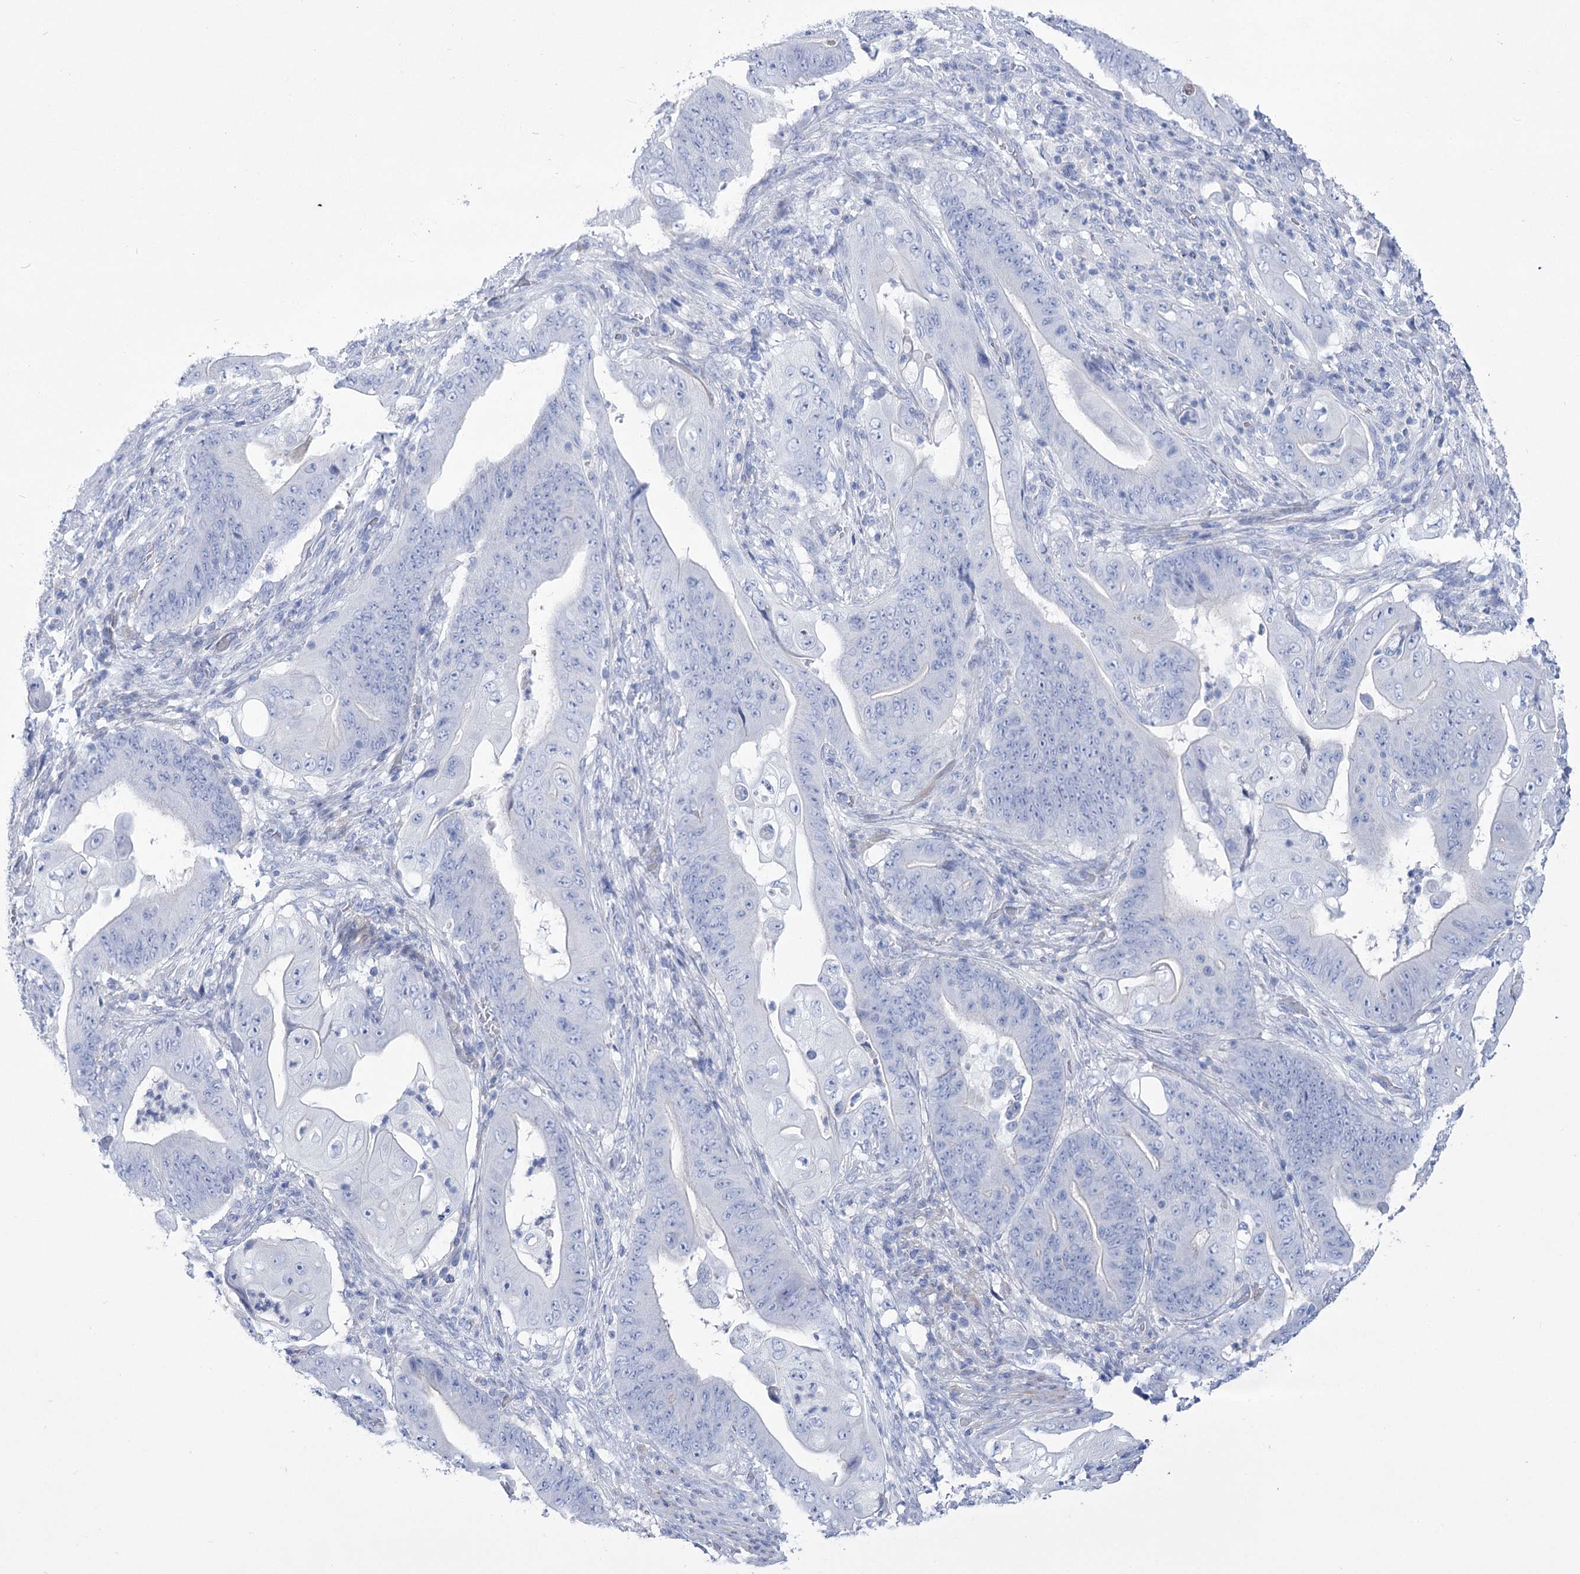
{"staining": {"intensity": "negative", "quantity": "none", "location": "none"}, "tissue": "stomach cancer", "cell_type": "Tumor cells", "image_type": "cancer", "snomed": [{"axis": "morphology", "description": "Adenocarcinoma, NOS"}, {"axis": "topography", "description": "Stomach"}], "caption": "Protein analysis of stomach adenocarcinoma reveals no significant staining in tumor cells.", "gene": "PCDHA1", "patient": {"sex": "female", "age": 73}}